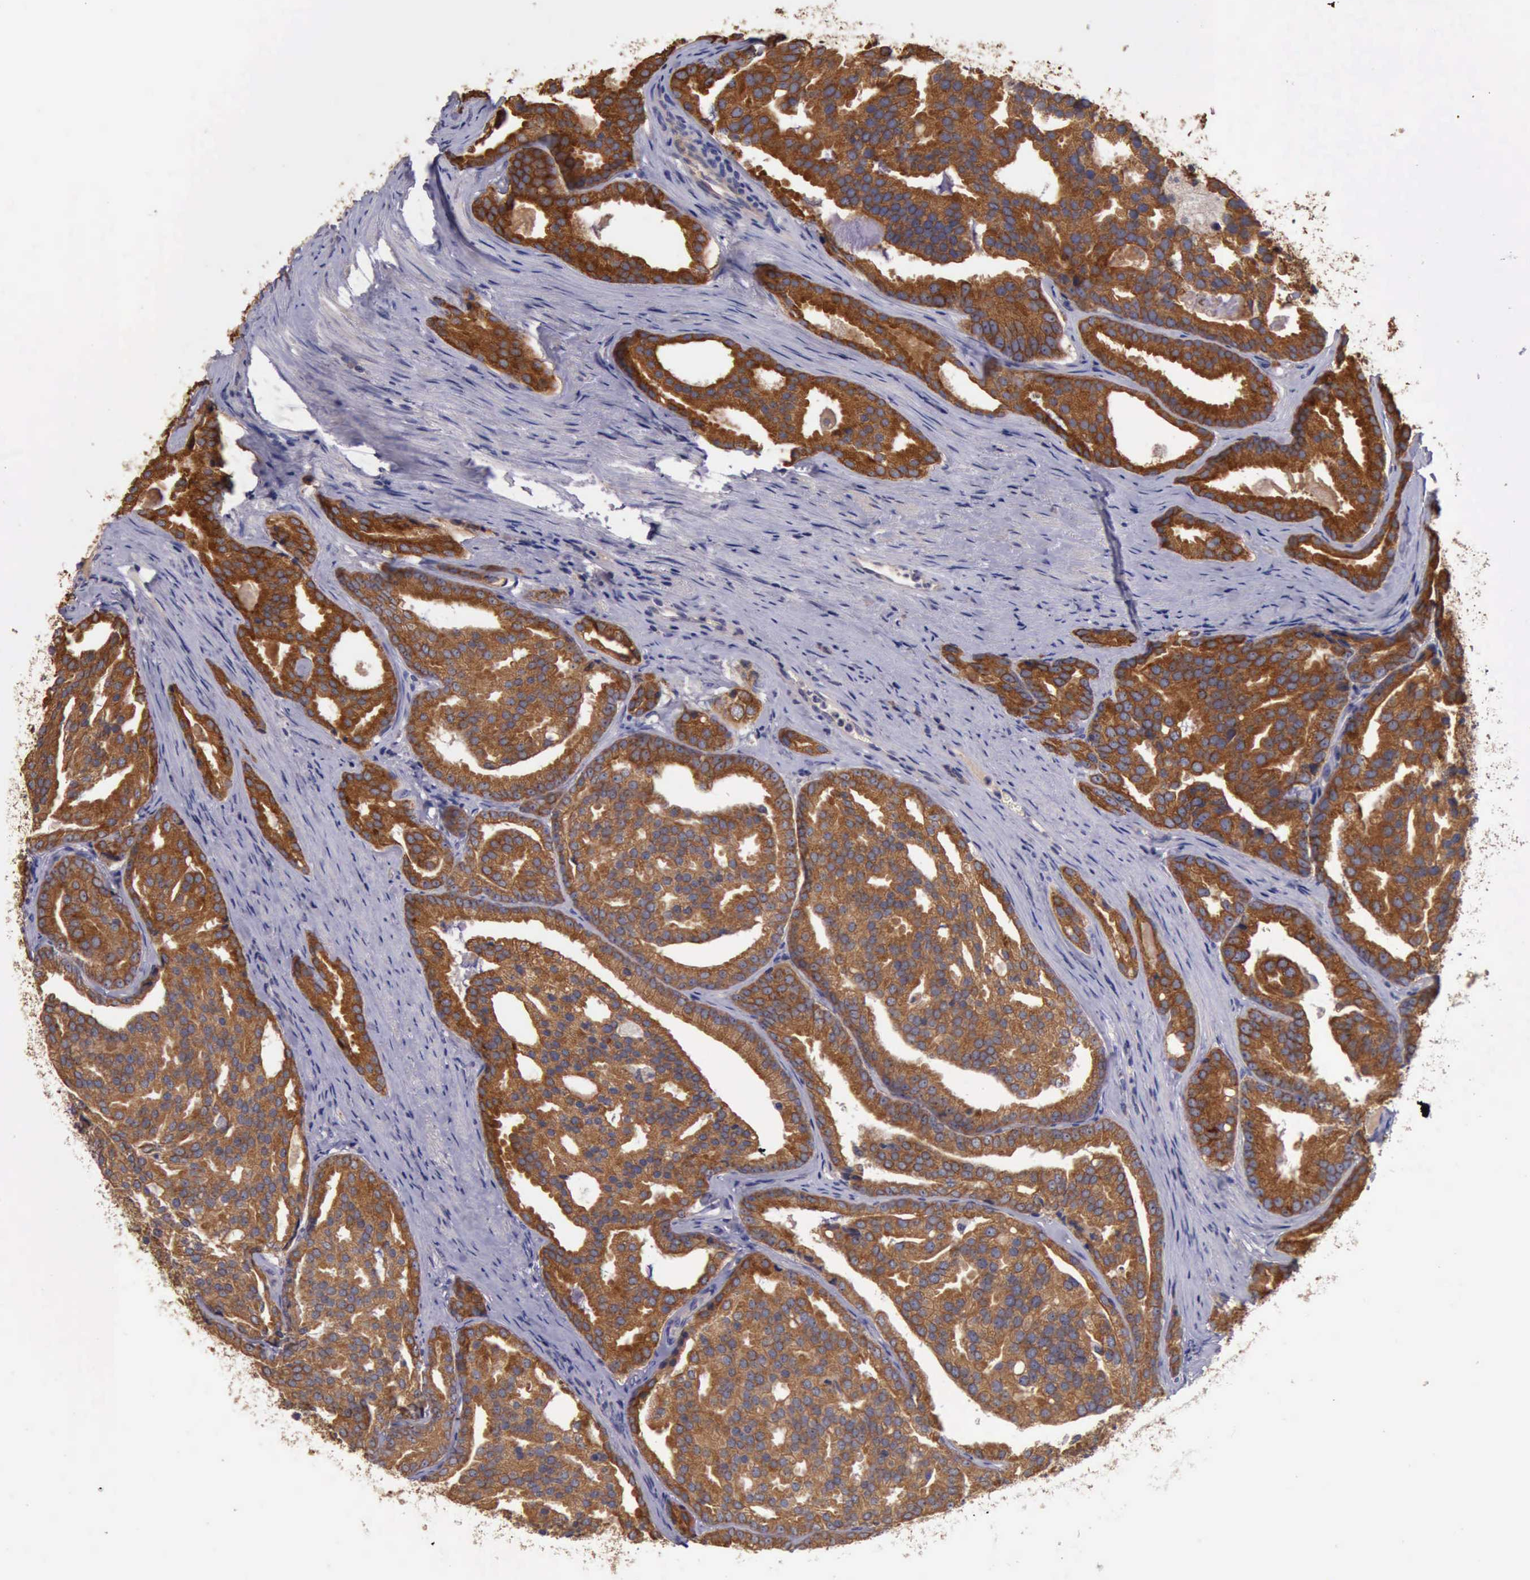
{"staining": {"intensity": "moderate", "quantity": ">75%", "location": "cytoplasmic/membranous"}, "tissue": "prostate cancer", "cell_type": "Tumor cells", "image_type": "cancer", "snomed": [{"axis": "morphology", "description": "Adenocarcinoma, High grade"}, {"axis": "topography", "description": "Prostate"}], "caption": "Prostate cancer (high-grade adenocarcinoma) tissue displays moderate cytoplasmic/membranous staining in approximately >75% of tumor cells", "gene": "RAB39B", "patient": {"sex": "male", "age": 64}}